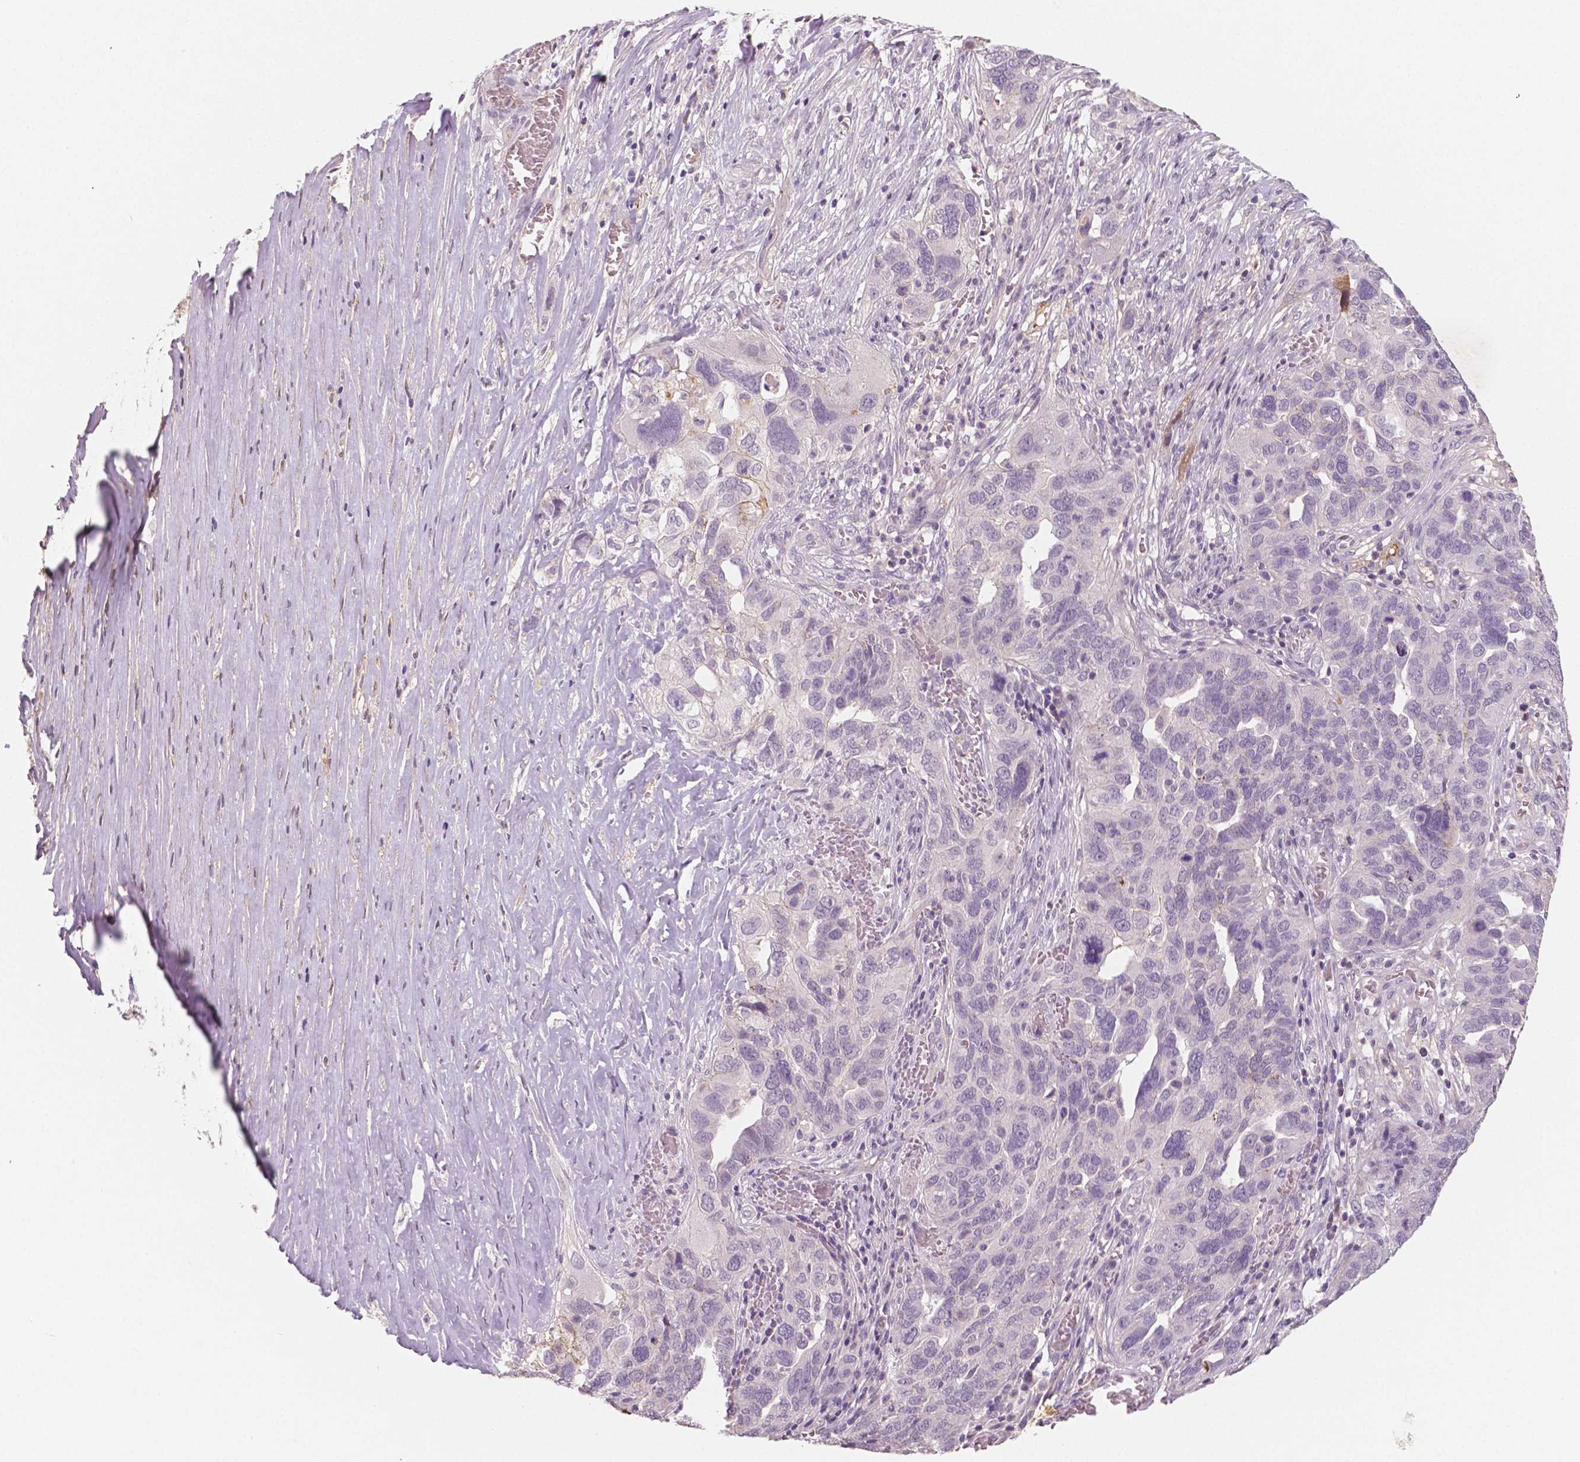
{"staining": {"intensity": "negative", "quantity": "none", "location": "none"}, "tissue": "ovarian cancer", "cell_type": "Tumor cells", "image_type": "cancer", "snomed": [{"axis": "morphology", "description": "Carcinoma, endometroid"}, {"axis": "topography", "description": "Soft tissue"}, {"axis": "topography", "description": "Ovary"}], "caption": "This is an IHC image of human ovarian endometroid carcinoma. There is no expression in tumor cells.", "gene": "APOA4", "patient": {"sex": "female", "age": 52}}